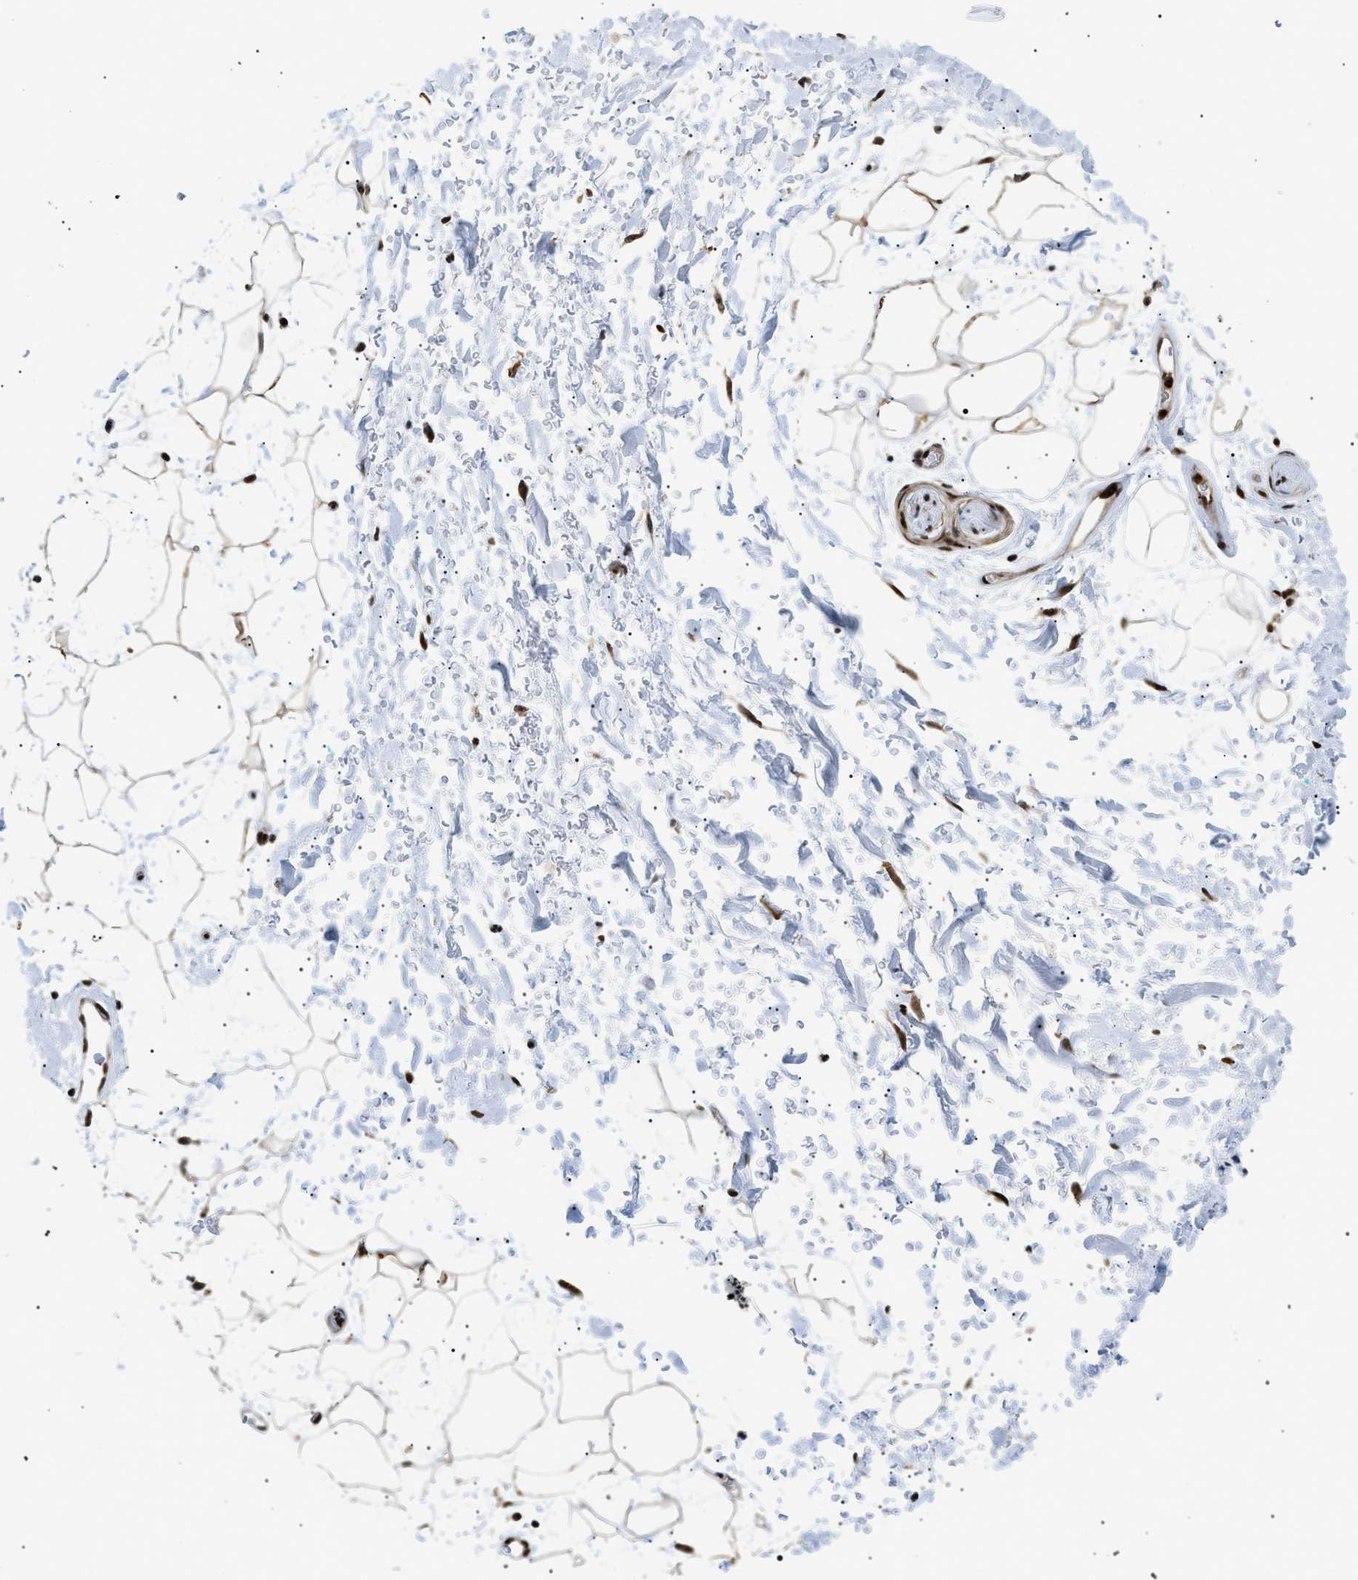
{"staining": {"intensity": "weak", "quantity": "25%-75%", "location": "cytoplasmic/membranous"}, "tissue": "adipose tissue", "cell_type": "Adipocytes", "image_type": "normal", "snomed": [{"axis": "morphology", "description": "Normal tissue, NOS"}, {"axis": "topography", "description": "Soft tissue"}], "caption": "Protein expression analysis of normal human adipose tissue reveals weak cytoplasmic/membranous expression in approximately 25%-75% of adipocytes. (Stains: DAB in brown, nuclei in blue, Microscopy: brightfield microscopy at high magnification).", "gene": "CWC25", "patient": {"sex": "male", "age": 72}}